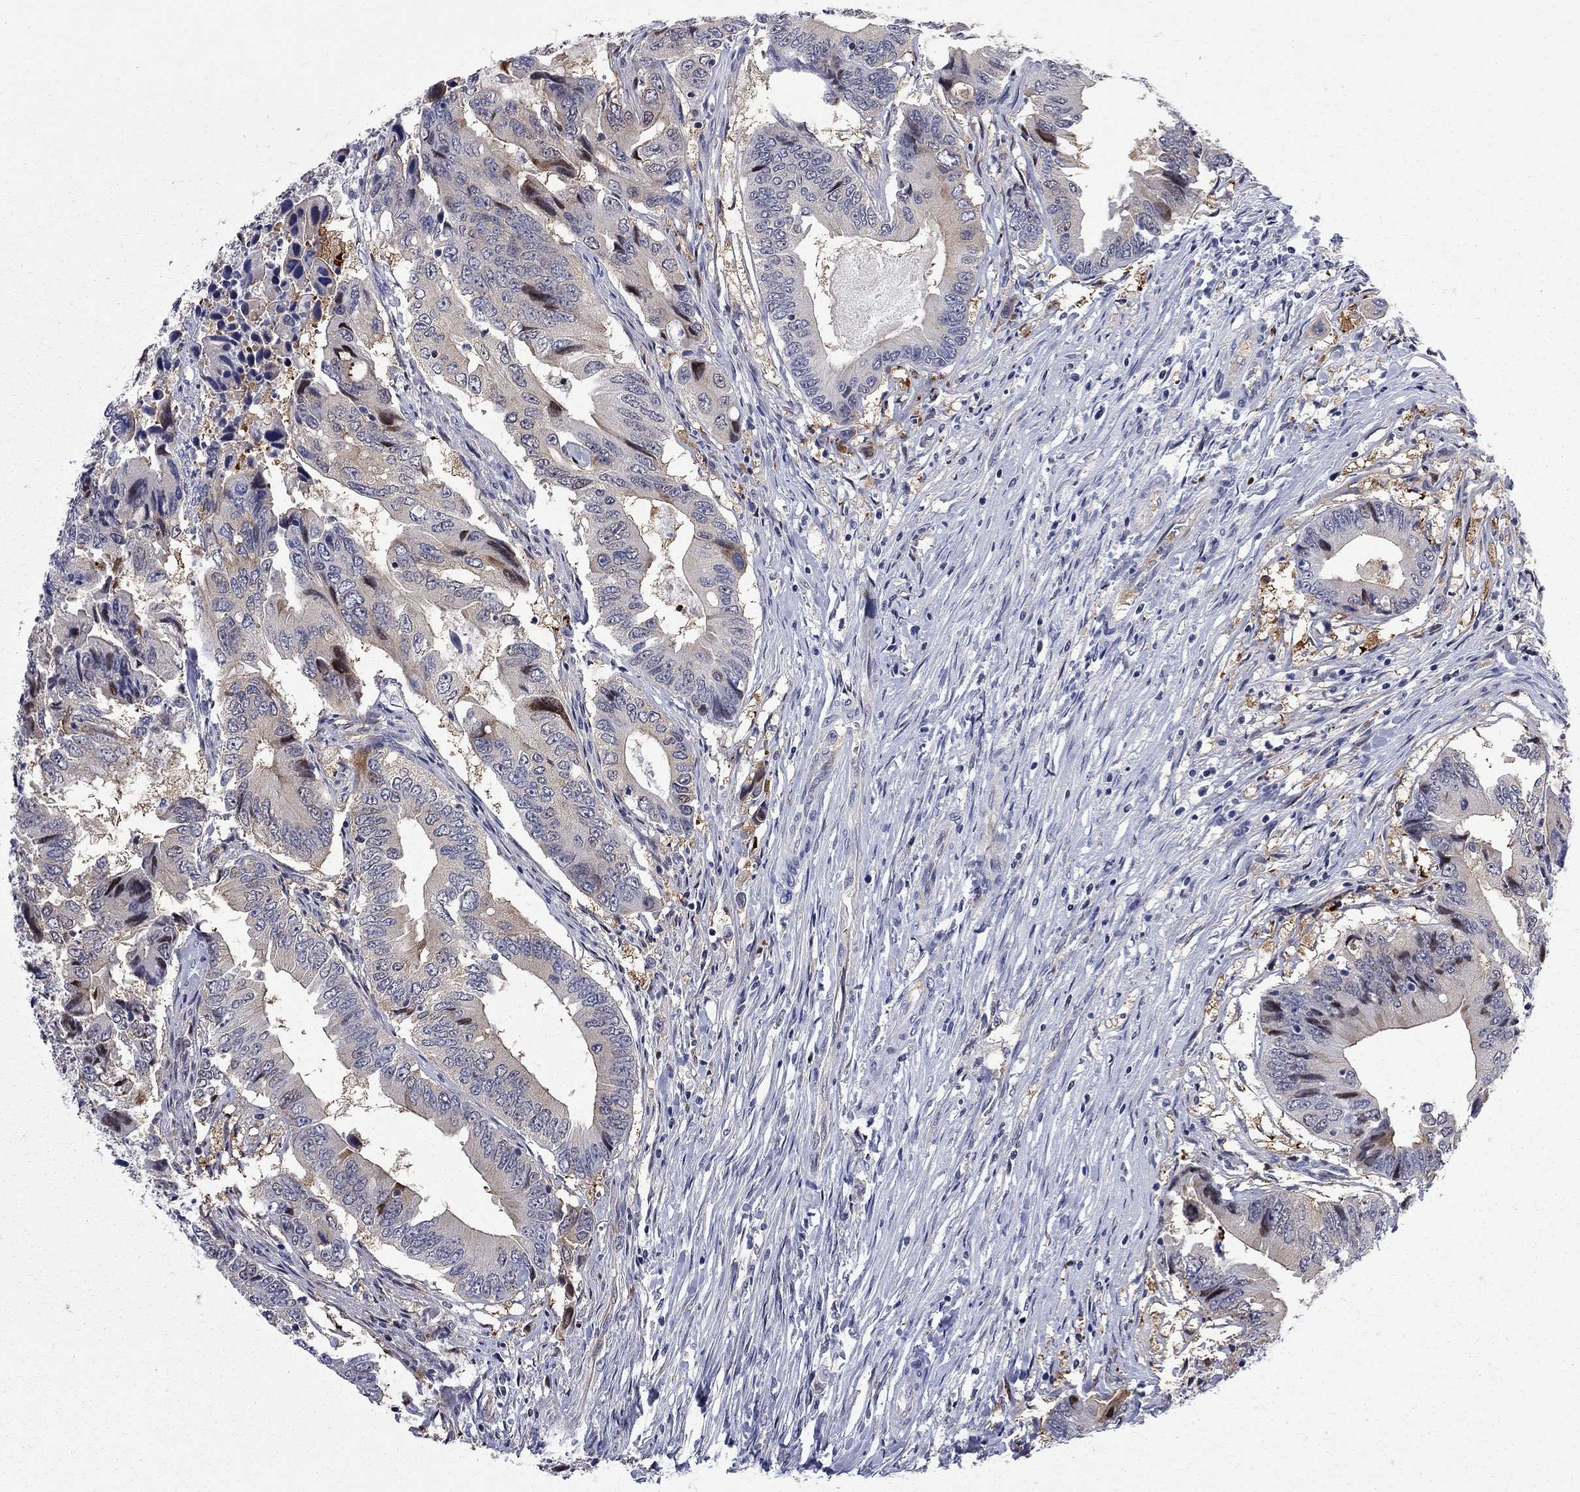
{"staining": {"intensity": "moderate", "quantity": "25%-75%", "location": "cytoplasmic/membranous"}, "tissue": "colorectal cancer", "cell_type": "Tumor cells", "image_type": "cancer", "snomed": [{"axis": "morphology", "description": "Adenocarcinoma, NOS"}, {"axis": "topography", "description": "Colon"}], "caption": "Protein staining of colorectal cancer tissue shows moderate cytoplasmic/membranous staining in approximately 25%-75% of tumor cells.", "gene": "GALNT8", "patient": {"sex": "female", "age": 90}}